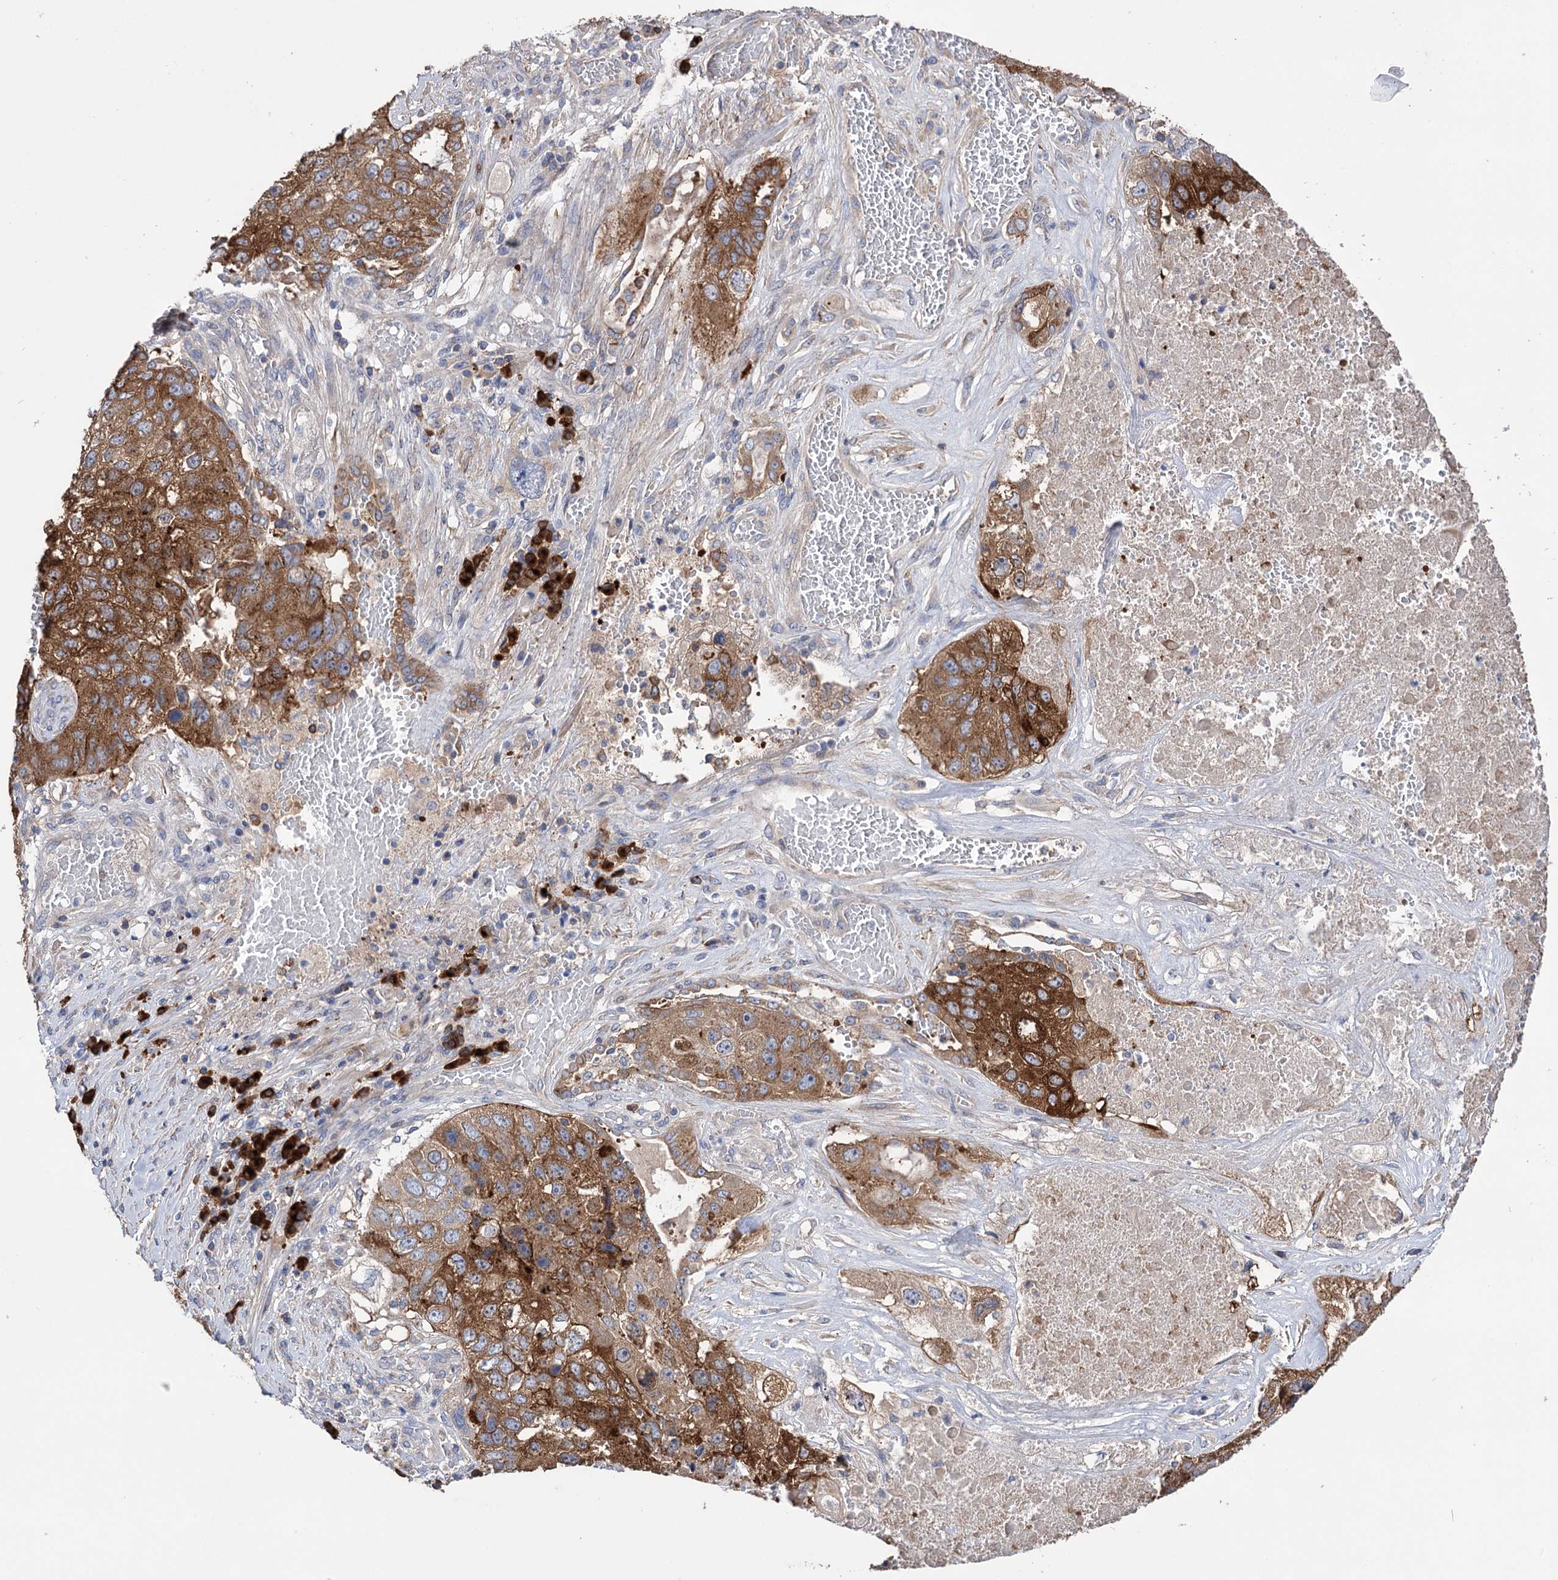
{"staining": {"intensity": "strong", "quantity": ">75%", "location": "cytoplasmic/membranous"}, "tissue": "lung cancer", "cell_type": "Tumor cells", "image_type": "cancer", "snomed": [{"axis": "morphology", "description": "Squamous cell carcinoma, NOS"}, {"axis": "topography", "description": "Lung"}], "caption": "Lung cancer was stained to show a protein in brown. There is high levels of strong cytoplasmic/membranous expression in about >75% of tumor cells.", "gene": "BBS4", "patient": {"sex": "male", "age": 61}}